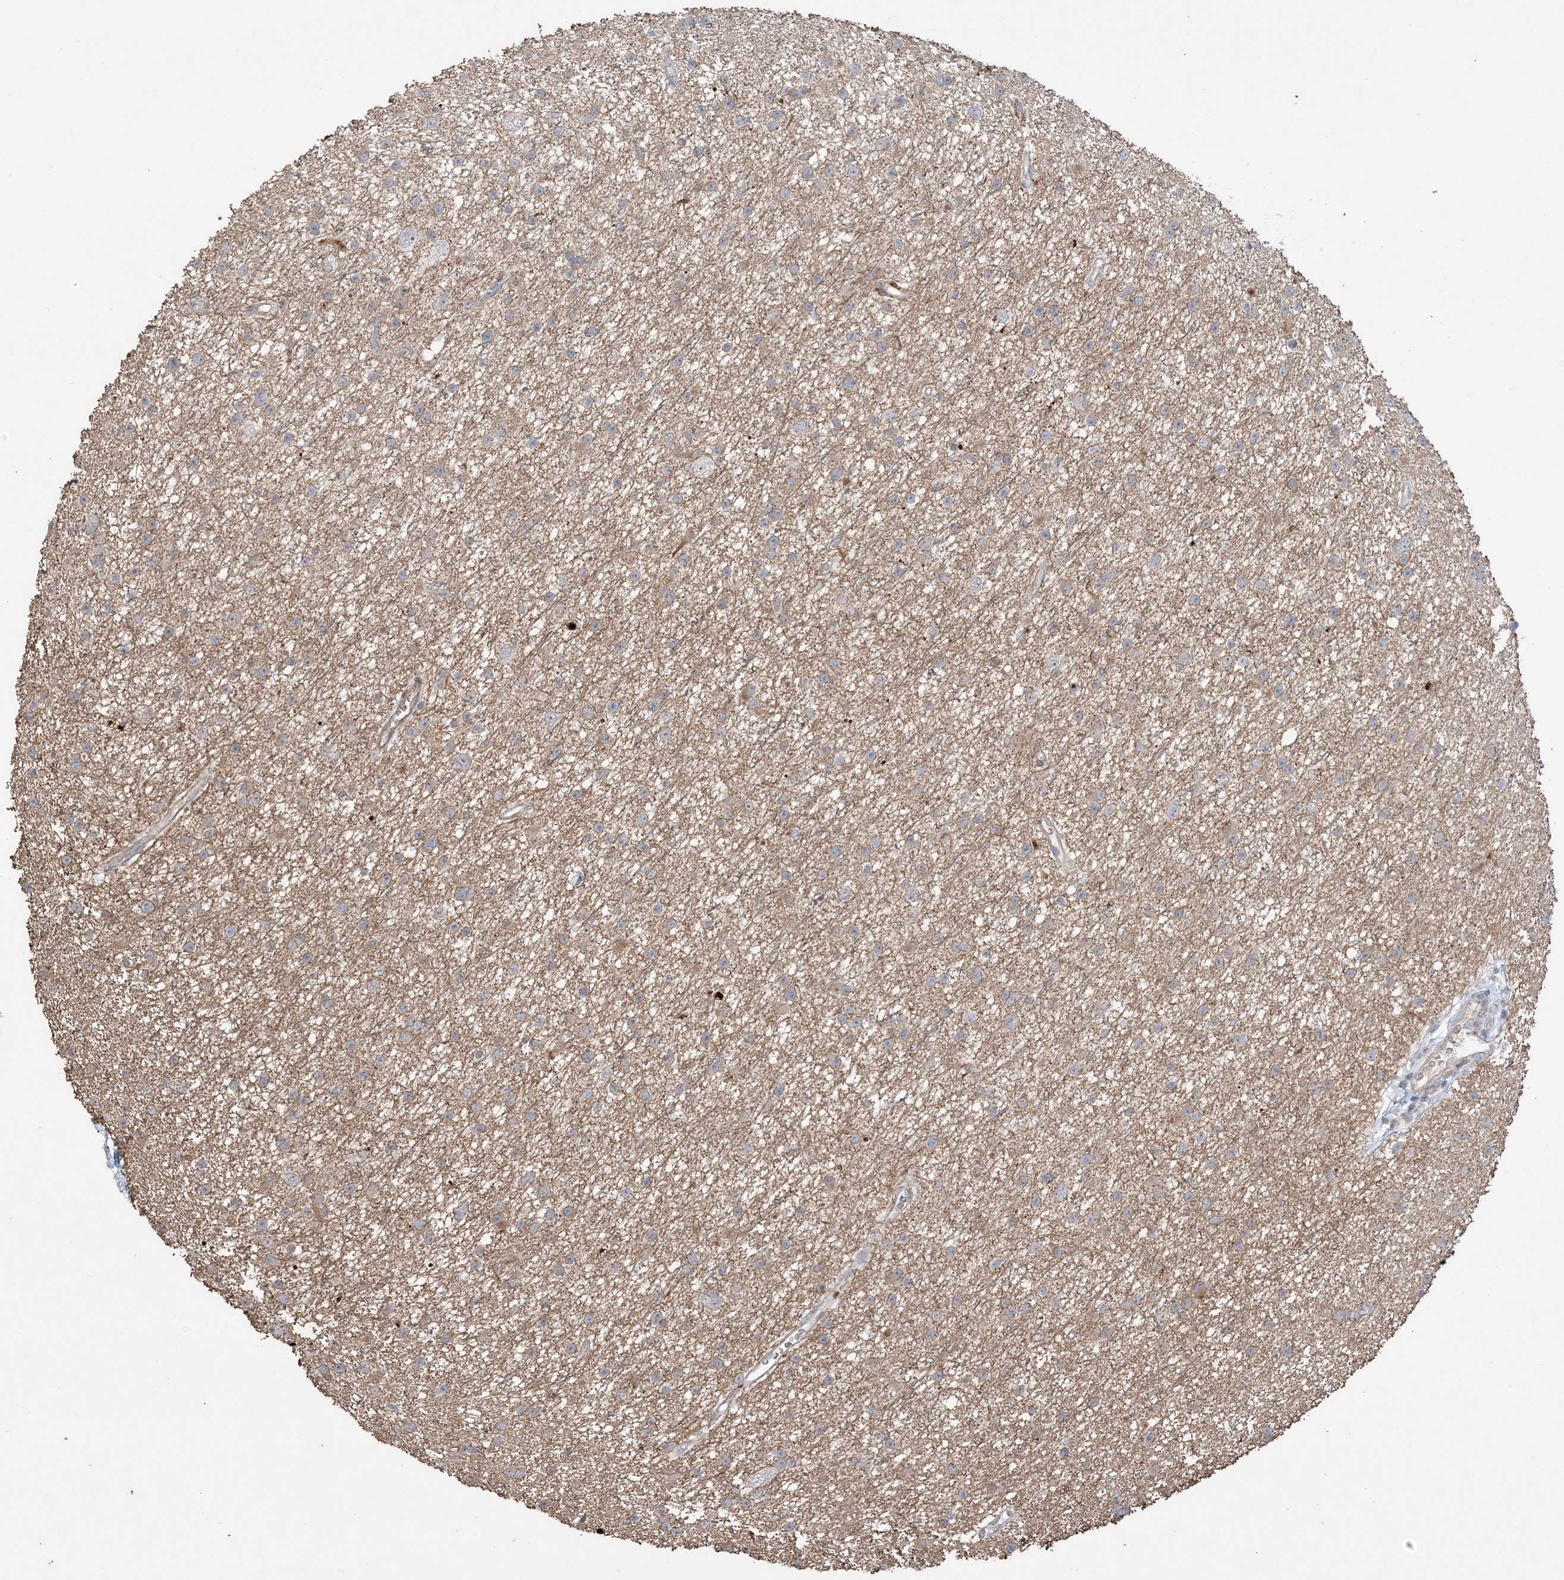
{"staining": {"intensity": "weak", "quantity": "25%-75%", "location": "cytoplasmic/membranous"}, "tissue": "glioma", "cell_type": "Tumor cells", "image_type": "cancer", "snomed": [{"axis": "morphology", "description": "Glioma, malignant, Low grade"}, {"axis": "topography", "description": "Cerebral cortex"}], "caption": "Glioma stained with immunohistochemistry (IHC) demonstrates weak cytoplasmic/membranous staining in approximately 25%-75% of tumor cells. (brown staining indicates protein expression, while blue staining denotes nuclei).", "gene": "XRN1", "patient": {"sex": "female", "age": 39}}